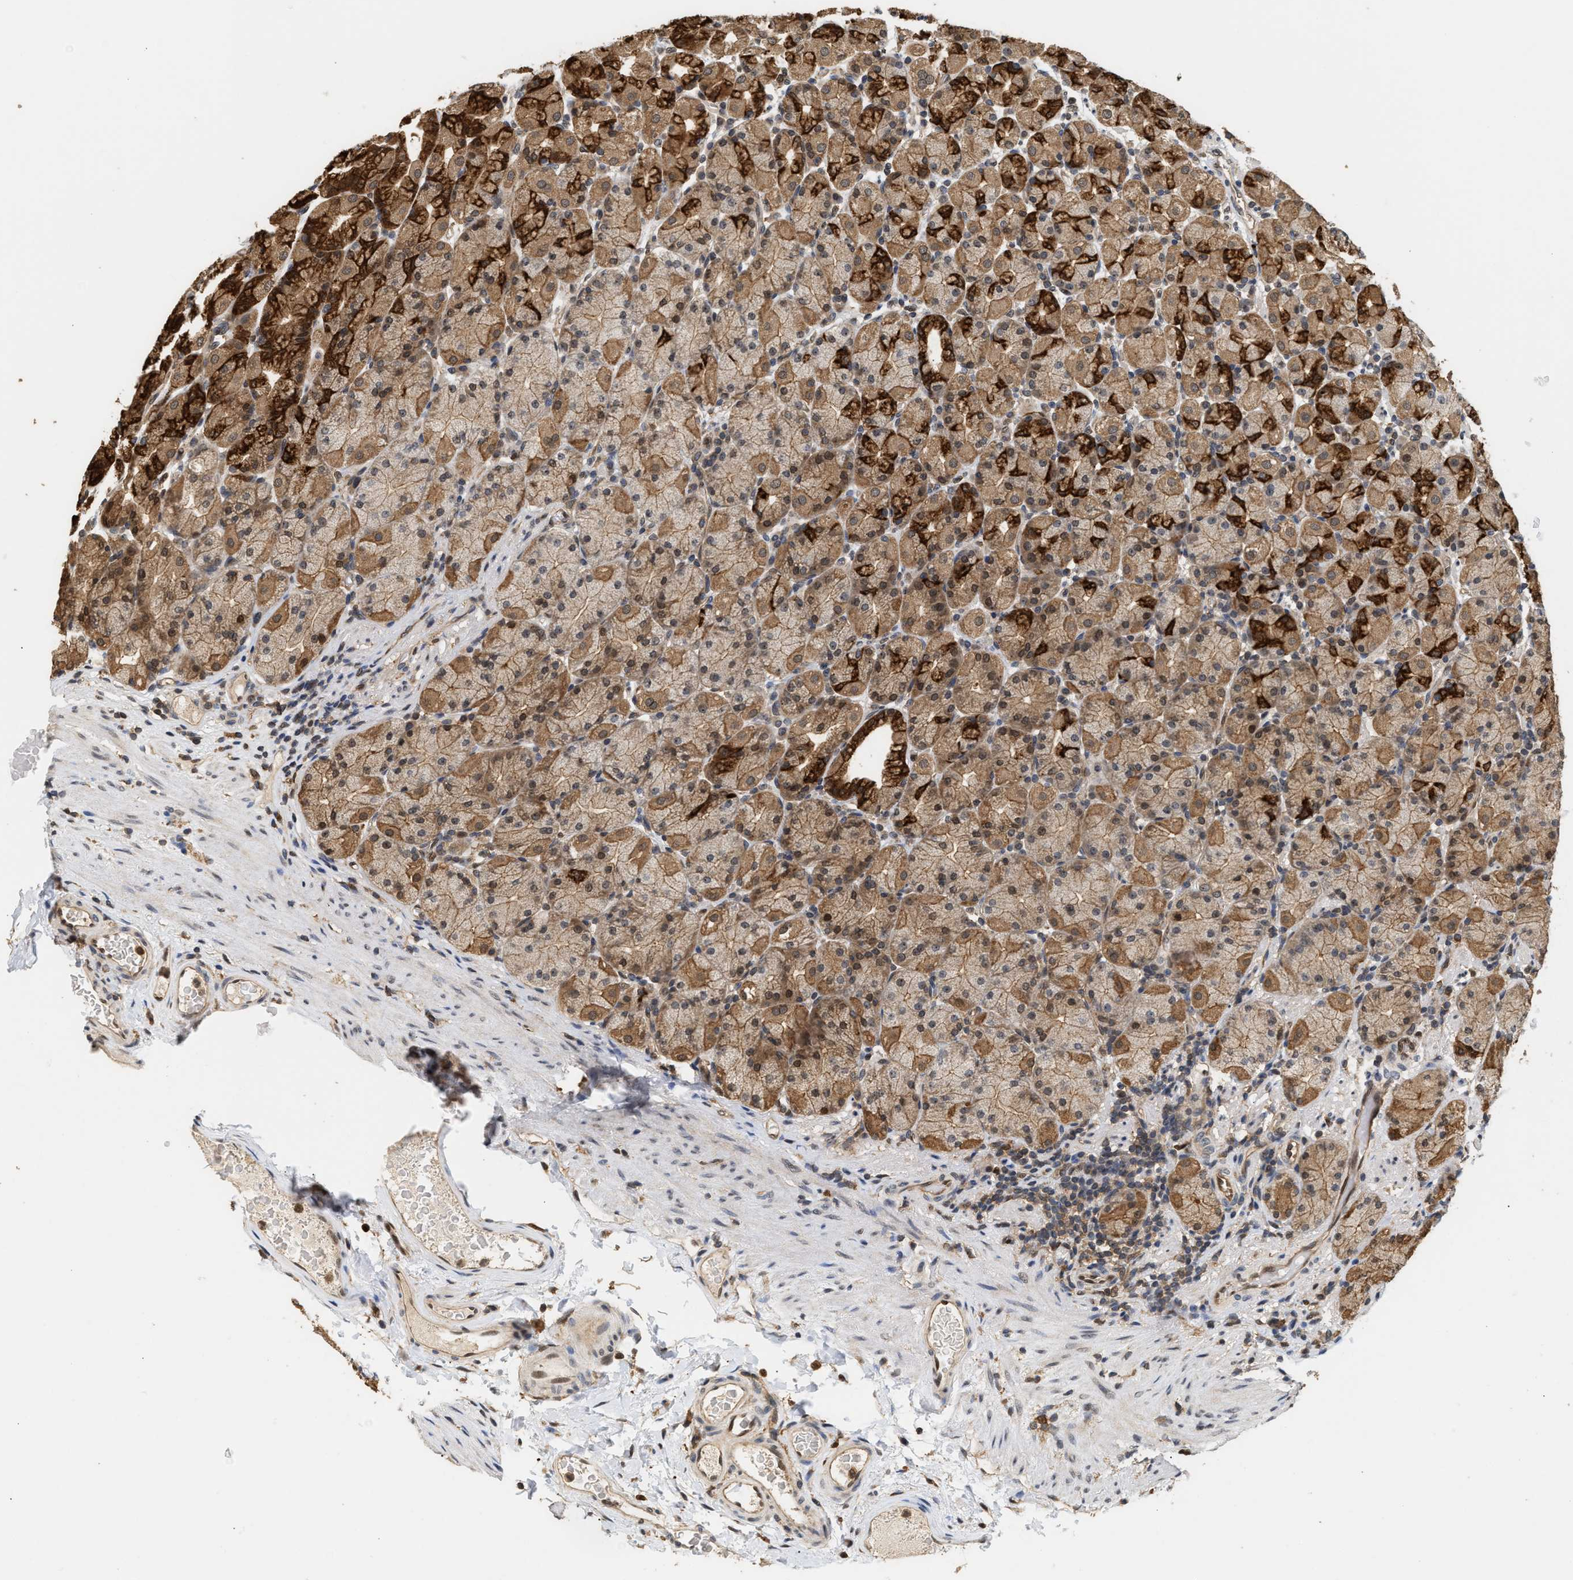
{"staining": {"intensity": "strong", "quantity": ">75%", "location": "cytoplasmic/membranous"}, "tissue": "stomach", "cell_type": "Glandular cells", "image_type": "normal", "snomed": [{"axis": "morphology", "description": "Normal tissue, NOS"}, {"axis": "topography", "description": "Stomach, upper"}], "caption": "High-power microscopy captured an immunohistochemistry (IHC) photomicrograph of benign stomach, revealing strong cytoplasmic/membranous expression in approximately >75% of glandular cells.", "gene": "ABHD5", "patient": {"sex": "male", "age": 68}}